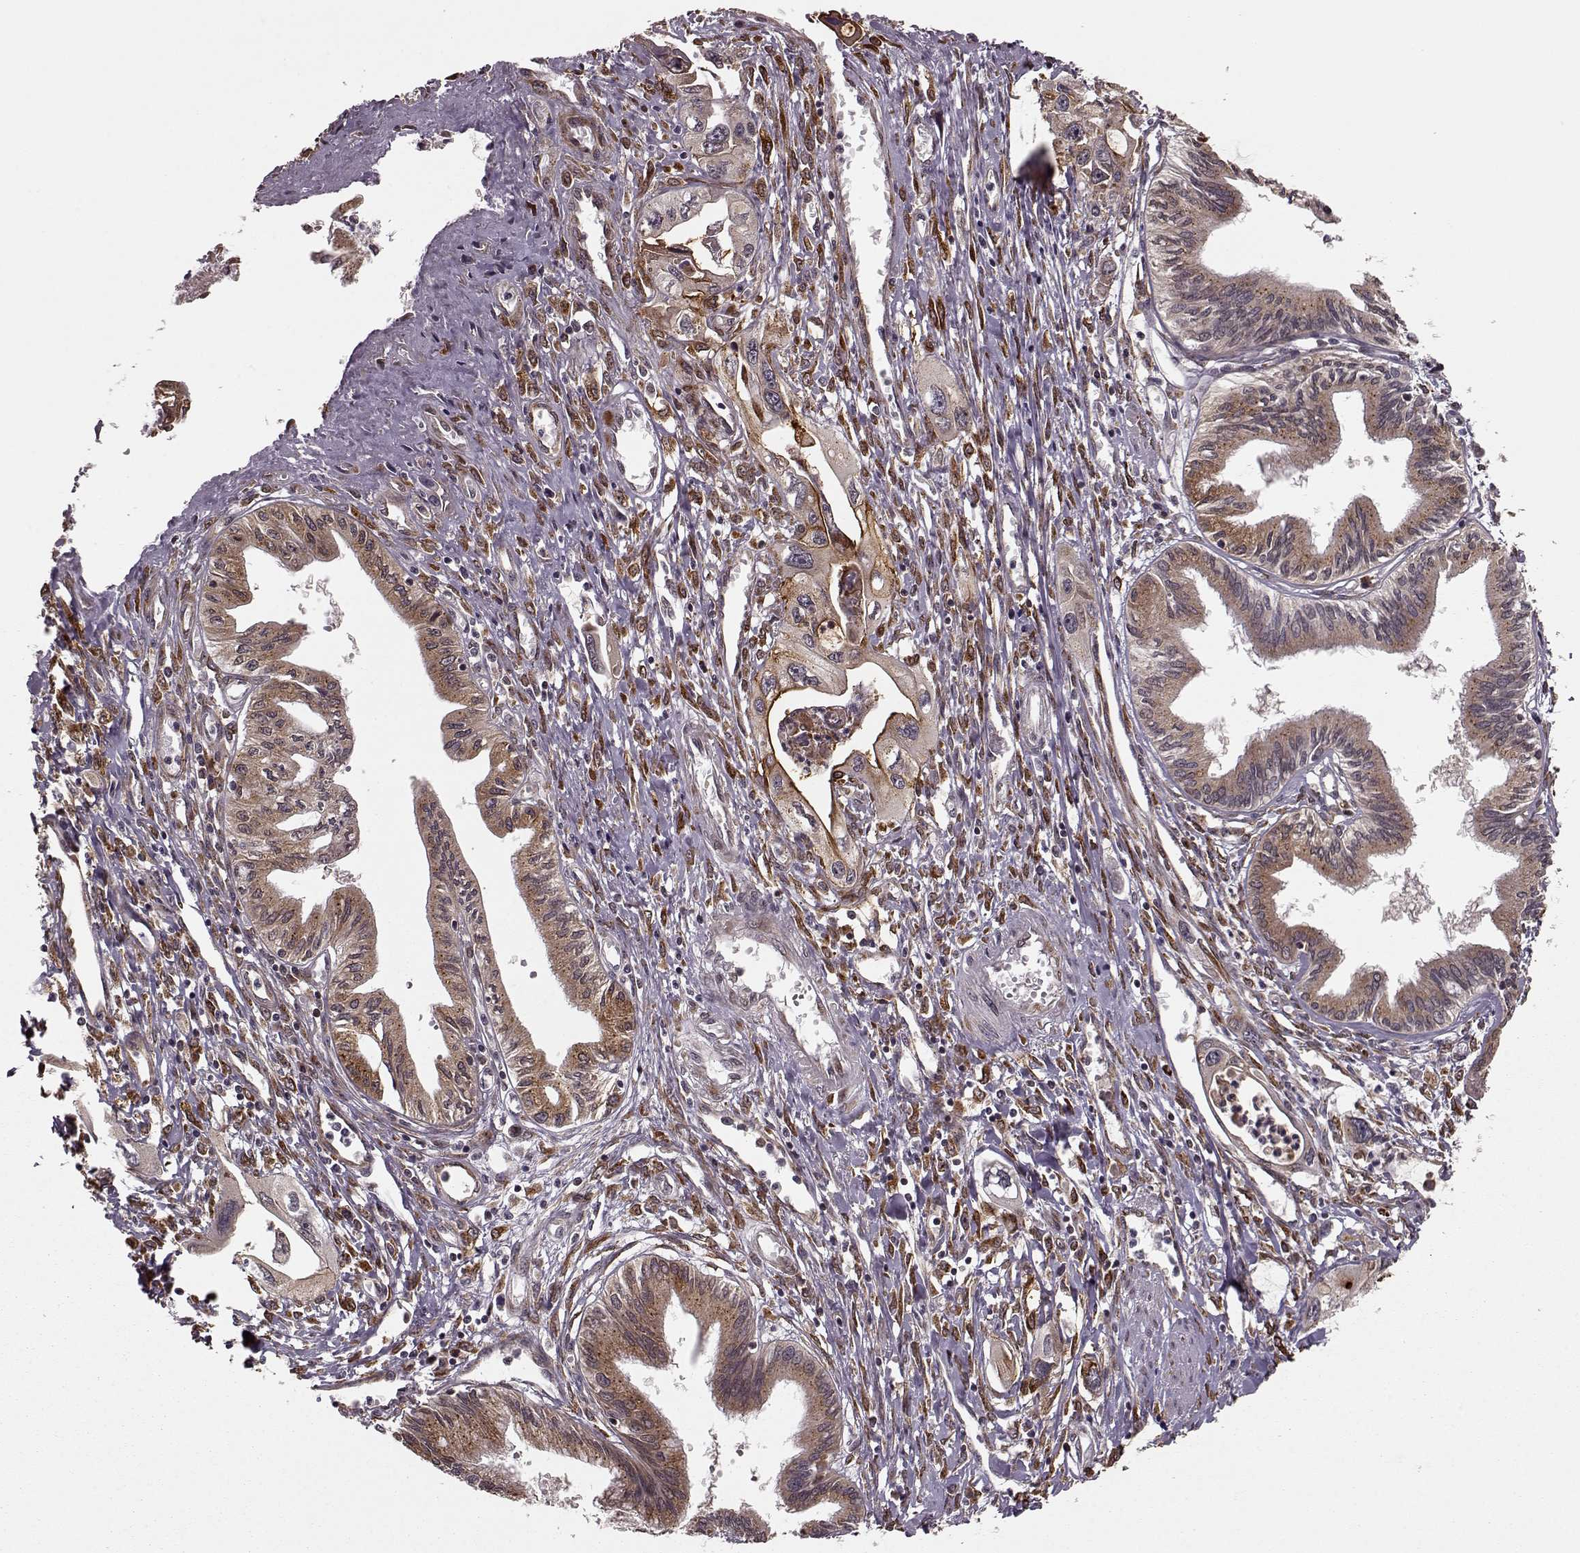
{"staining": {"intensity": "weak", "quantity": ">75%", "location": "cytoplasmic/membranous"}, "tissue": "pancreatic cancer", "cell_type": "Tumor cells", "image_type": "cancer", "snomed": [{"axis": "morphology", "description": "Adenocarcinoma, NOS"}, {"axis": "topography", "description": "Pancreas"}], "caption": "A photomicrograph of adenocarcinoma (pancreatic) stained for a protein demonstrates weak cytoplasmic/membranous brown staining in tumor cells. Using DAB (brown) and hematoxylin (blue) stains, captured at high magnification using brightfield microscopy.", "gene": "YIPF5", "patient": {"sex": "male", "age": 60}}